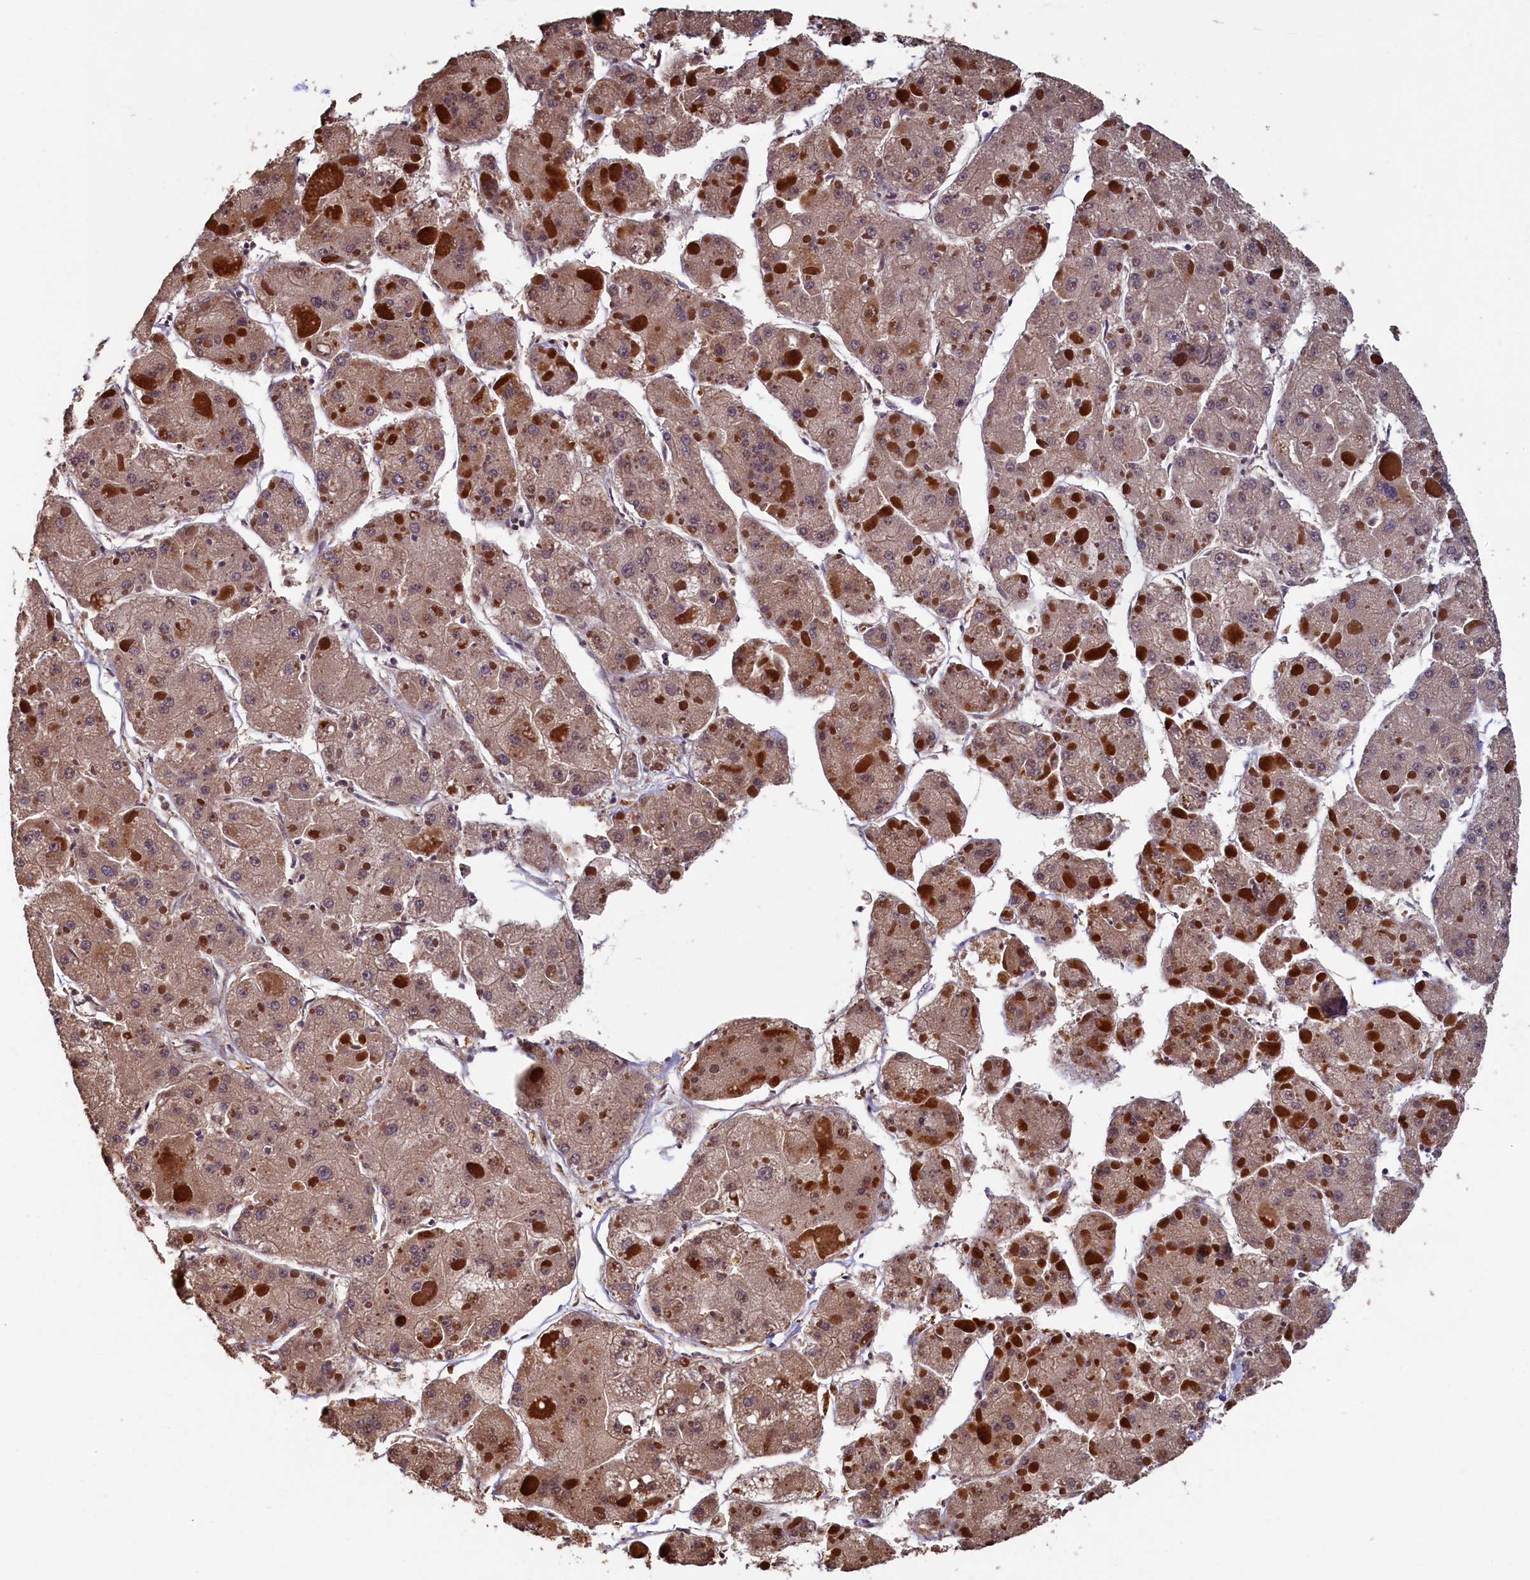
{"staining": {"intensity": "moderate", "quantity": ">75%", "location": "cytoplasmic/membranous"}, "tissue": "liver cancer", "cell_type": "Tumor cells", "image_type": "cancer", "snomed": [{"axis": "morphology", "description": "Carcinoma, Hepatocellular, NOS"}, {"axis": "topography", "description": "Liver"}], "caption": "Immunohistochemistry (IHC) photomicrograph of neoplastic tissue: hepatocellular carcinoma (liver) stained using immunohistochemistry (IHC) exhibits medium levels of moderate protein expression localized specifically in the cytoplasmic/membranous of tumor cells, appearing as a cytoplasmic/membranous brown color.", "gene": "TMEM181", "patient": {"sex": "female", "age": 73}}